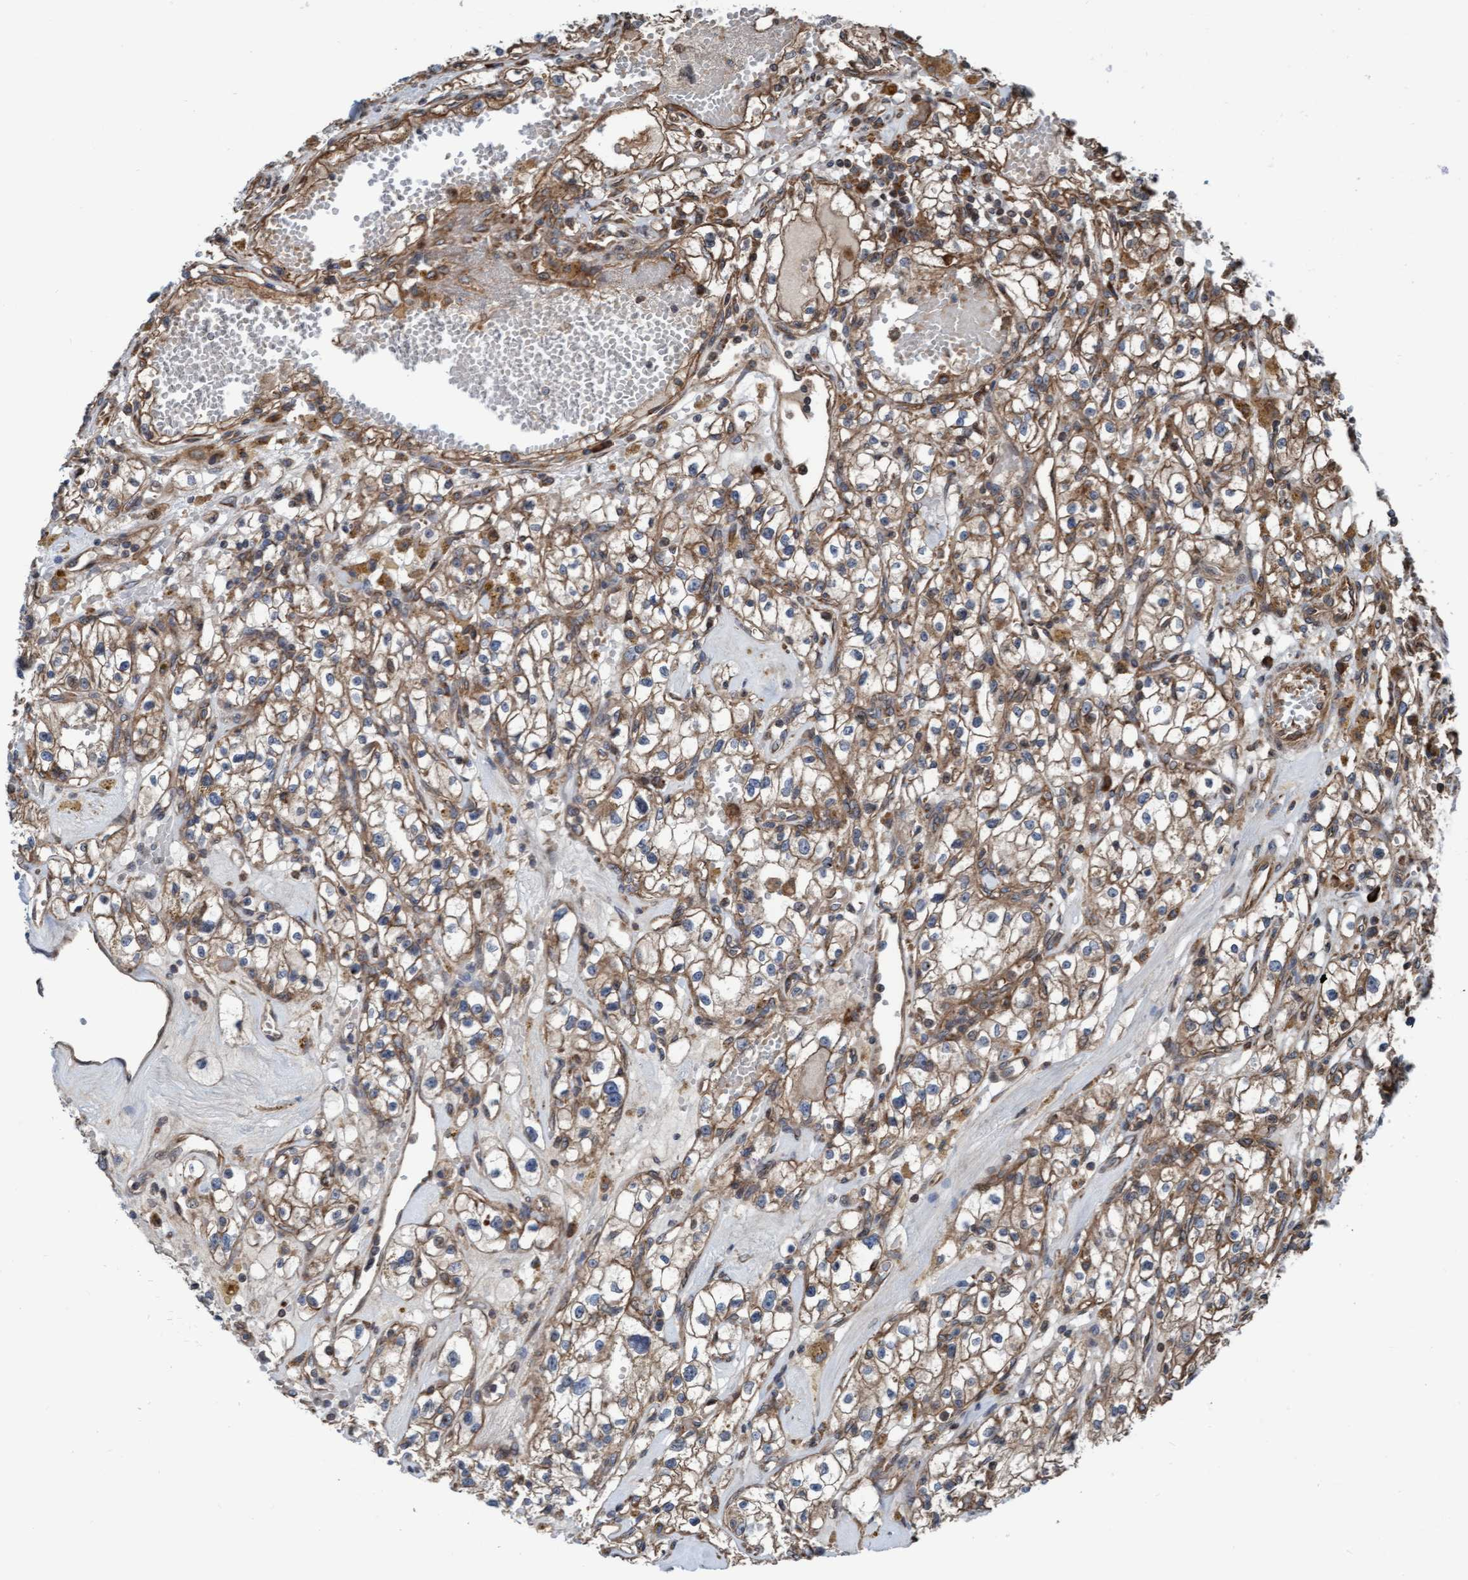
{"staining": {"intensity": "moderate", "quantity": ">75%", "location": "cytoplasmic/membranous"}, "tissue": "renal cancer", "cell_type": "Tumor cells", "image_type": "cancer", "snomed": [{"axis": "morphology", "description": "Adenocarcinoma, NOS"}, {"axis": "topography", "description": "Kidney"}], "caption": "Immunohistochemical staining of renal adenocarcinoma shows medium levels of moderate cytoplasmic/membranous expression in about >75% of tumor cells. (Brightfield microscopy of DAB IHC at high magnification).", "gene": "RAP1GAP2", "patient": {"sex": "male", "age": 56}}